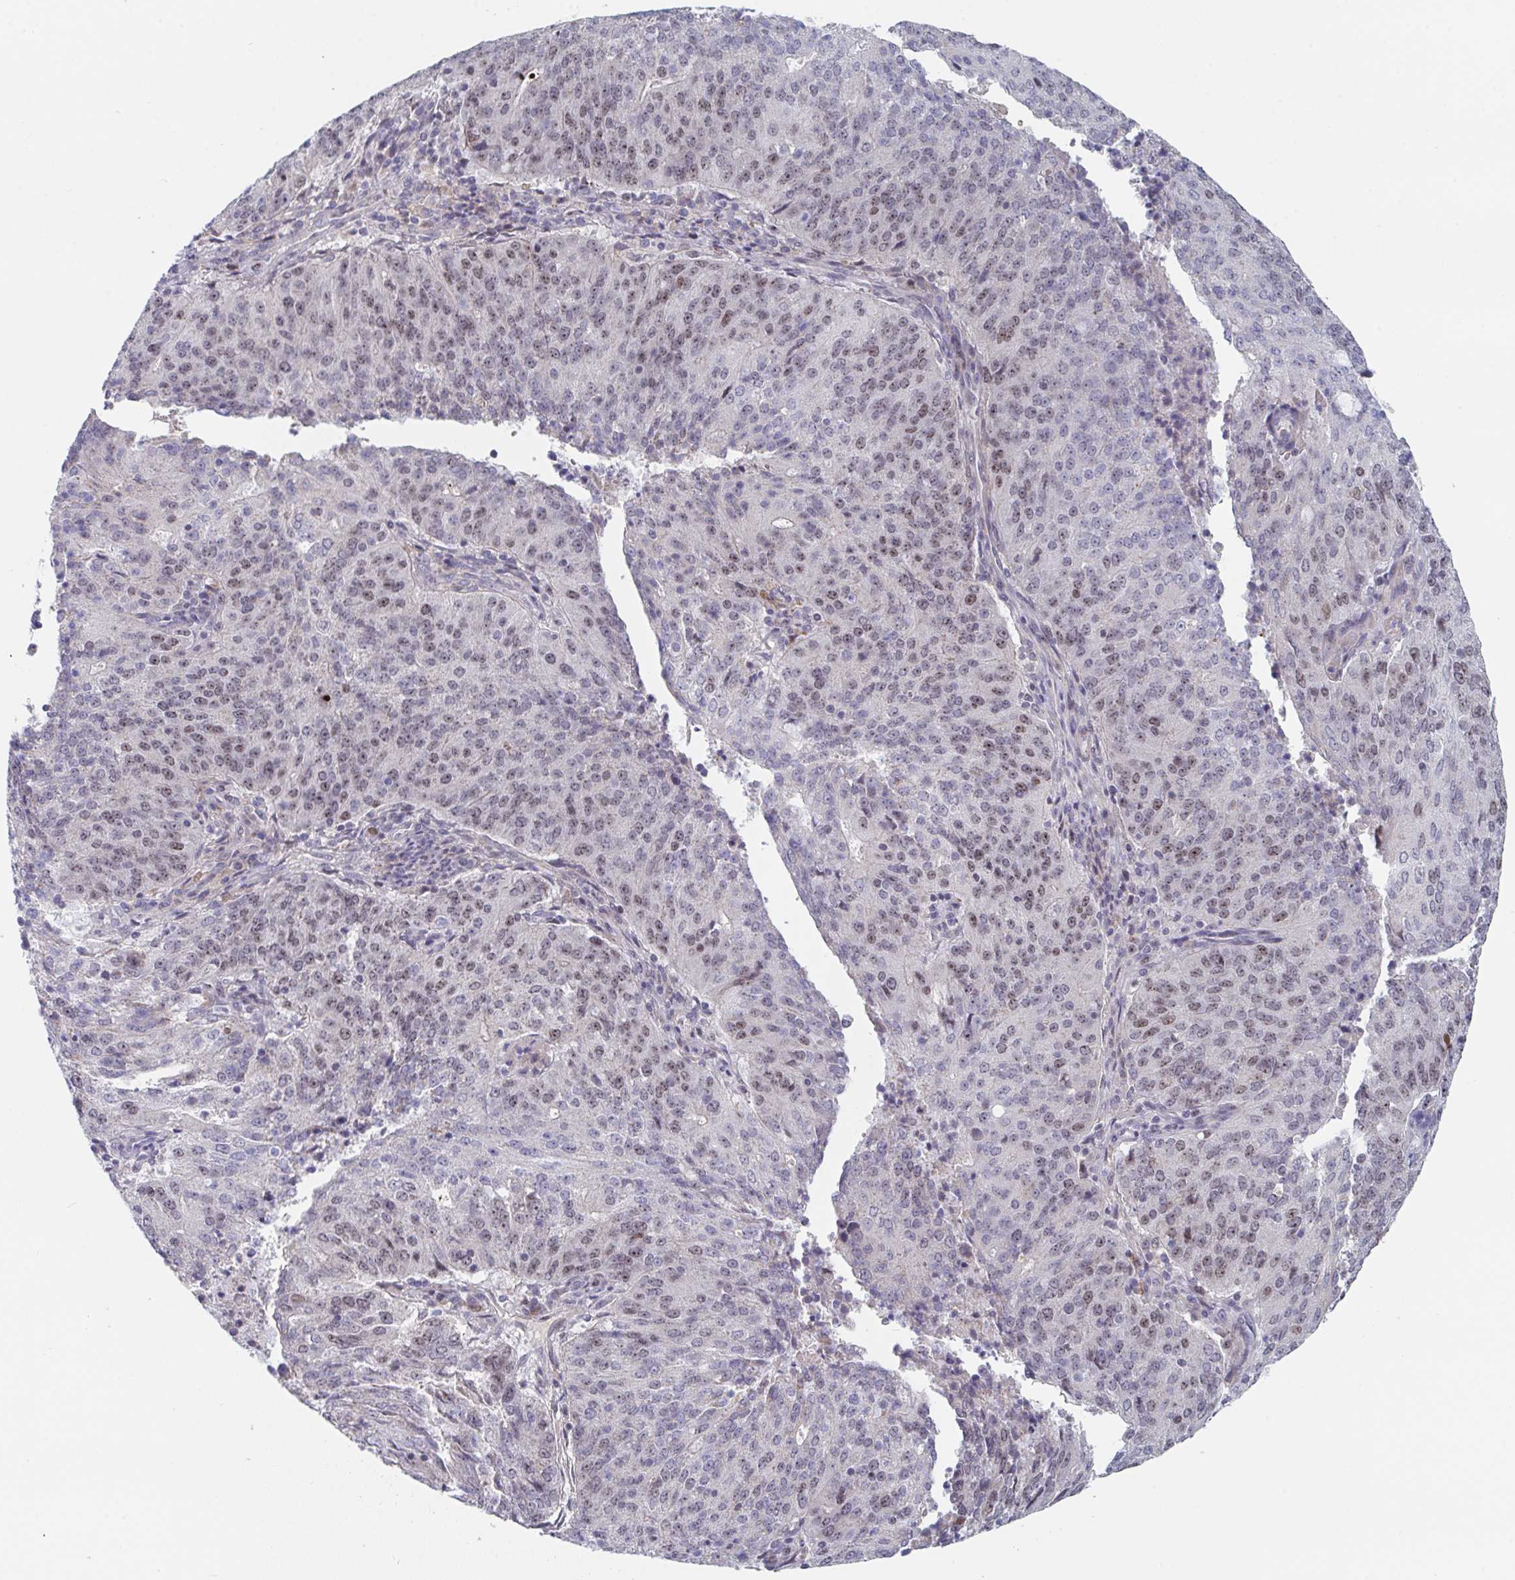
{"staining": {"intensity": "moderate", "quantity": ">75%", "location": "nuclear"}, "tissue": "endometrial cancer", "cell_type": "Tumor cells", "image_type": "cancer", "snomed": [{"axis": "morphology", "description": "Adenocarcinoma, NOS"}, {"axis": "topography", "description": "Endometrium"}], "caption": "Immunohistochemistry (IHC) of human endometrial cancer reveals medium levels of moderate nuclear positivity in about >75% of tumor cells.", "gene": "CENPT", "patient": {"sex": "female", "age": 82}}